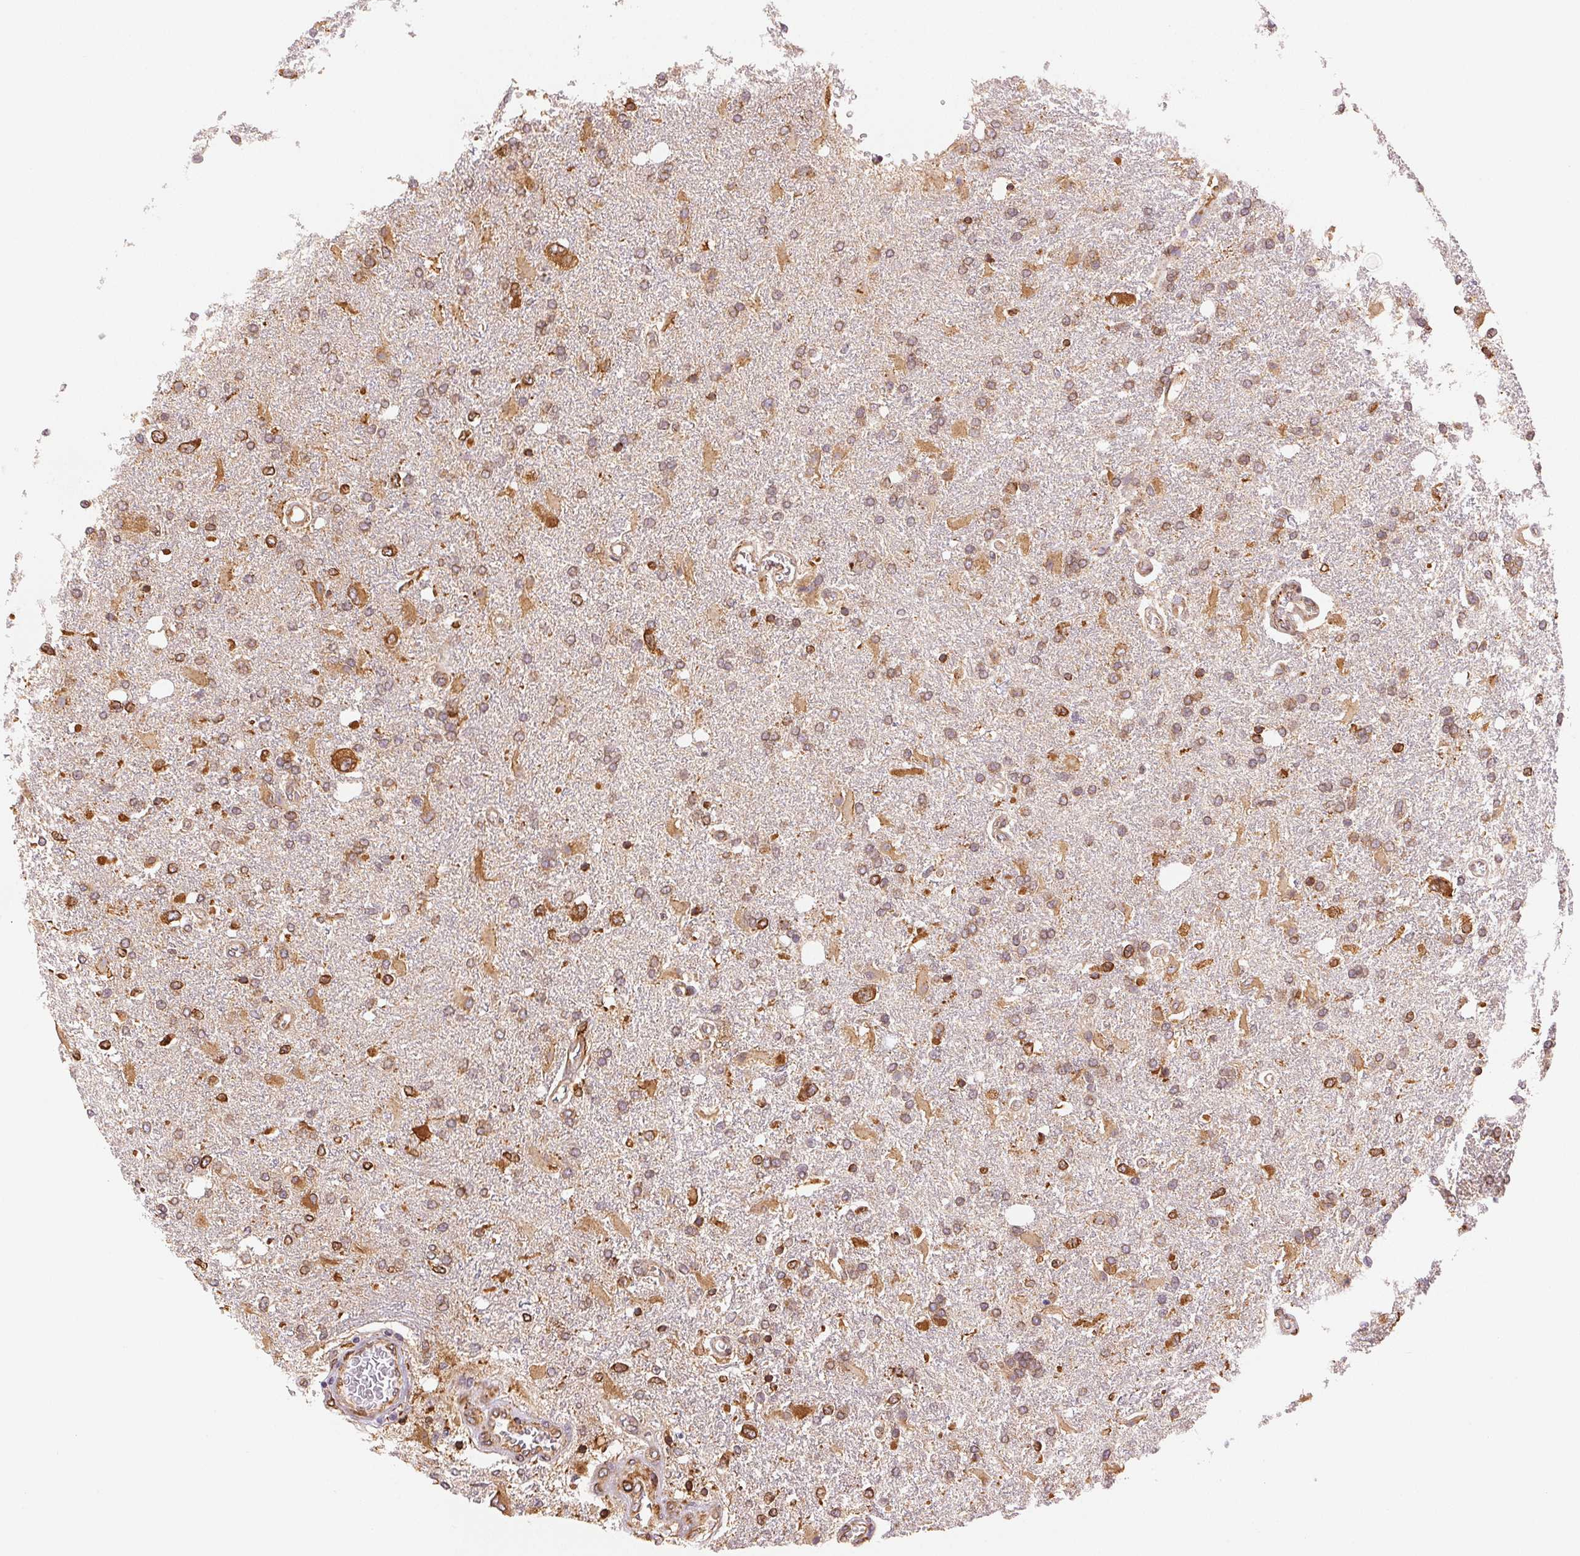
{"staining": {"intensity": "moderate", "quantity": "25%-75%", "location": "cytoplasmic/membranous"}, "tissue": "glioma", "cell_type": "Tumor cells", "image_type": "cancer", "snomed": [{"axis": "morphology", "description": "Glioma, malignant, High grade"}, {"axis": "topography", "description": "Cerebral cortex"}], "caption": "An image of glioma stained for a protein demonstrates moderate cytoplasmic/membranous brown staining in tumor cells. Nuclei are stained in blue.", "gene": "RCN3", "patient": {"sex": "male", "age": 79}}